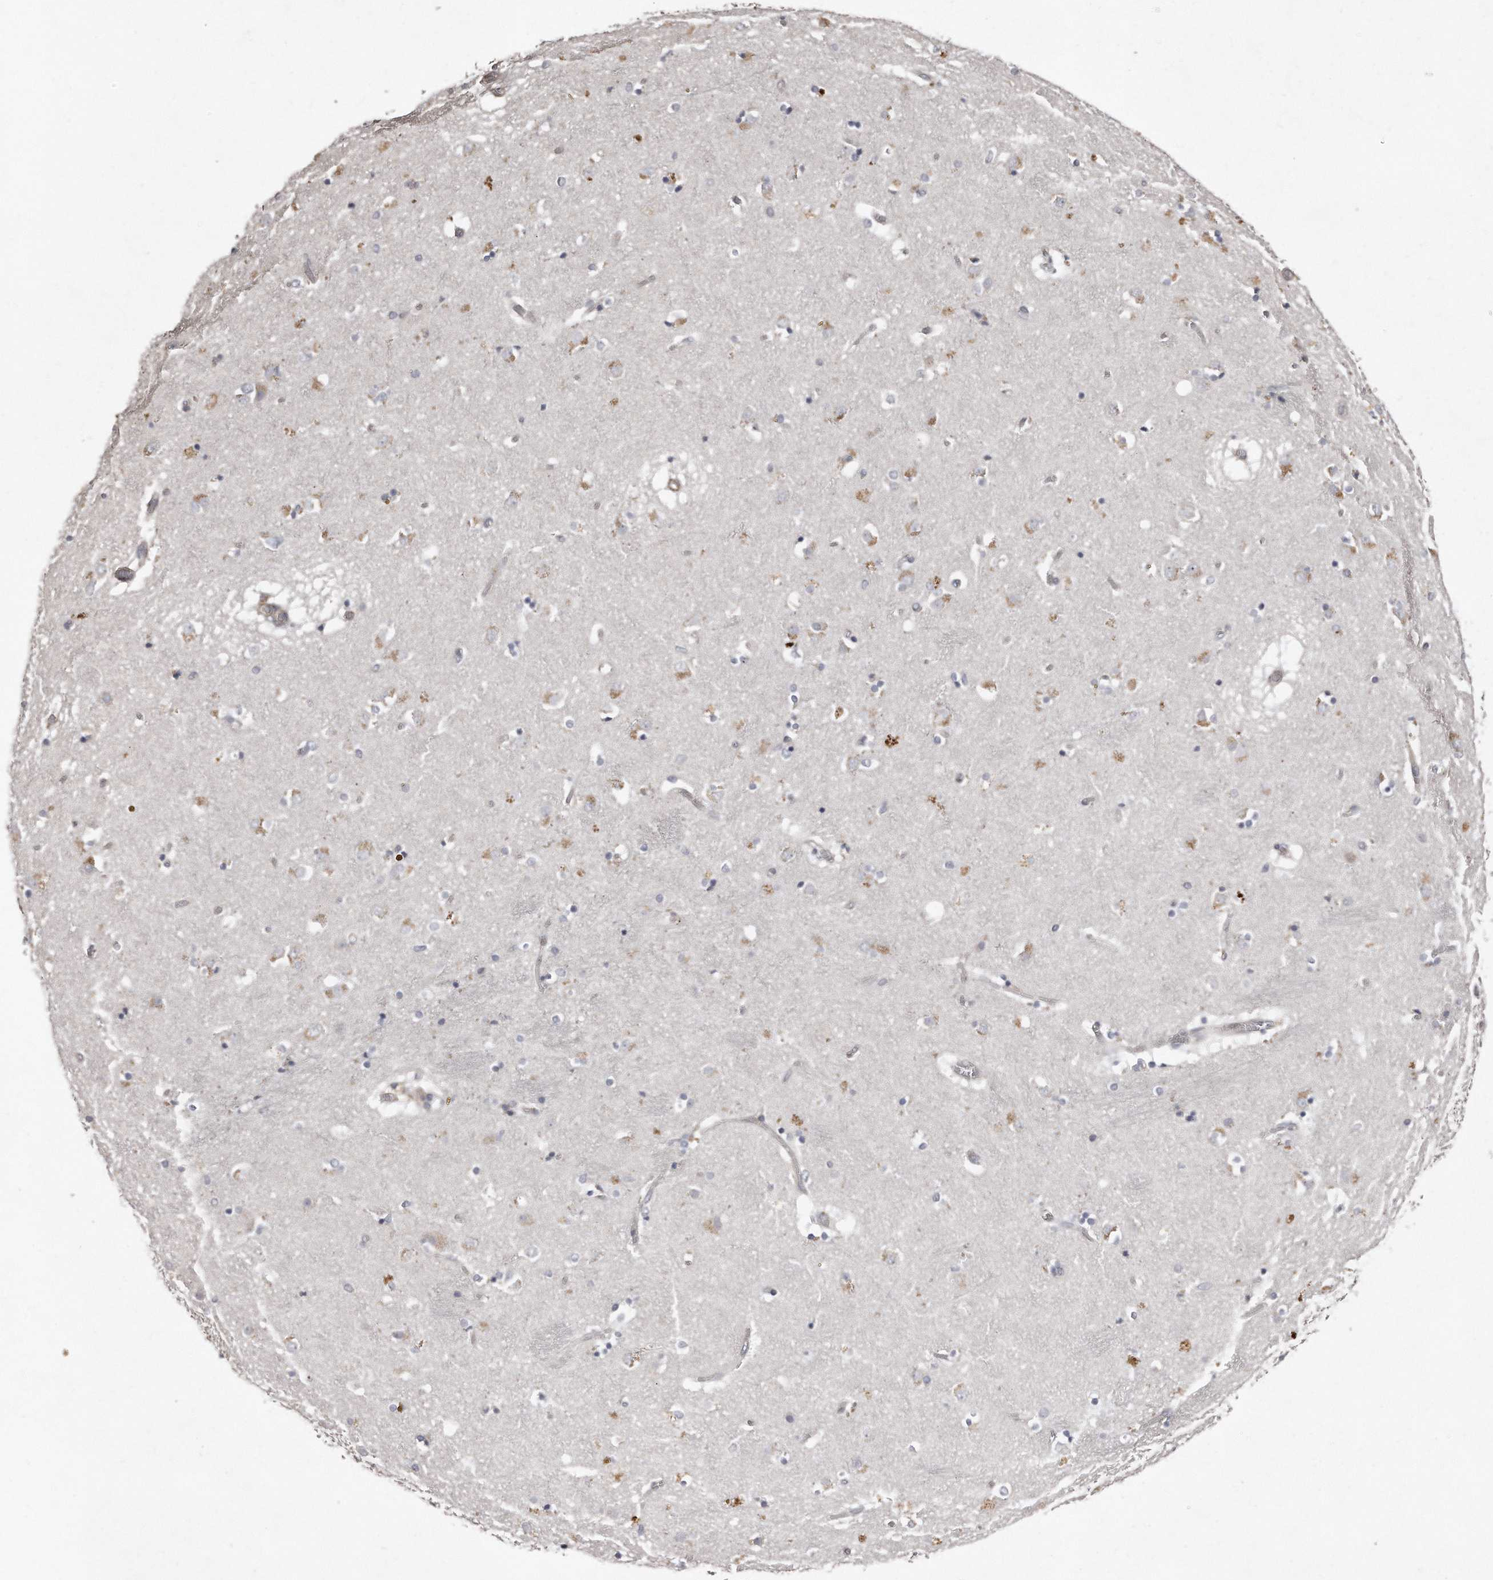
{"staining": {"intensity": "negative", "quantity": "none", "location": "none"}, "tissue": "caudate", "cell_type": "Glial cells", "image_type": "normal", "snomed": [{"axis": "morphology", "description": "Normal tissue, NOS"}, {"axis": "topography", "description": "Lateral ventricle wall"}], "caption": "A photomicrograph of caudate stained for a protein exhibits no brown staining in glial cells.", "gene": "LMOD1", "patient": {"sex": "male", "age": 70}}